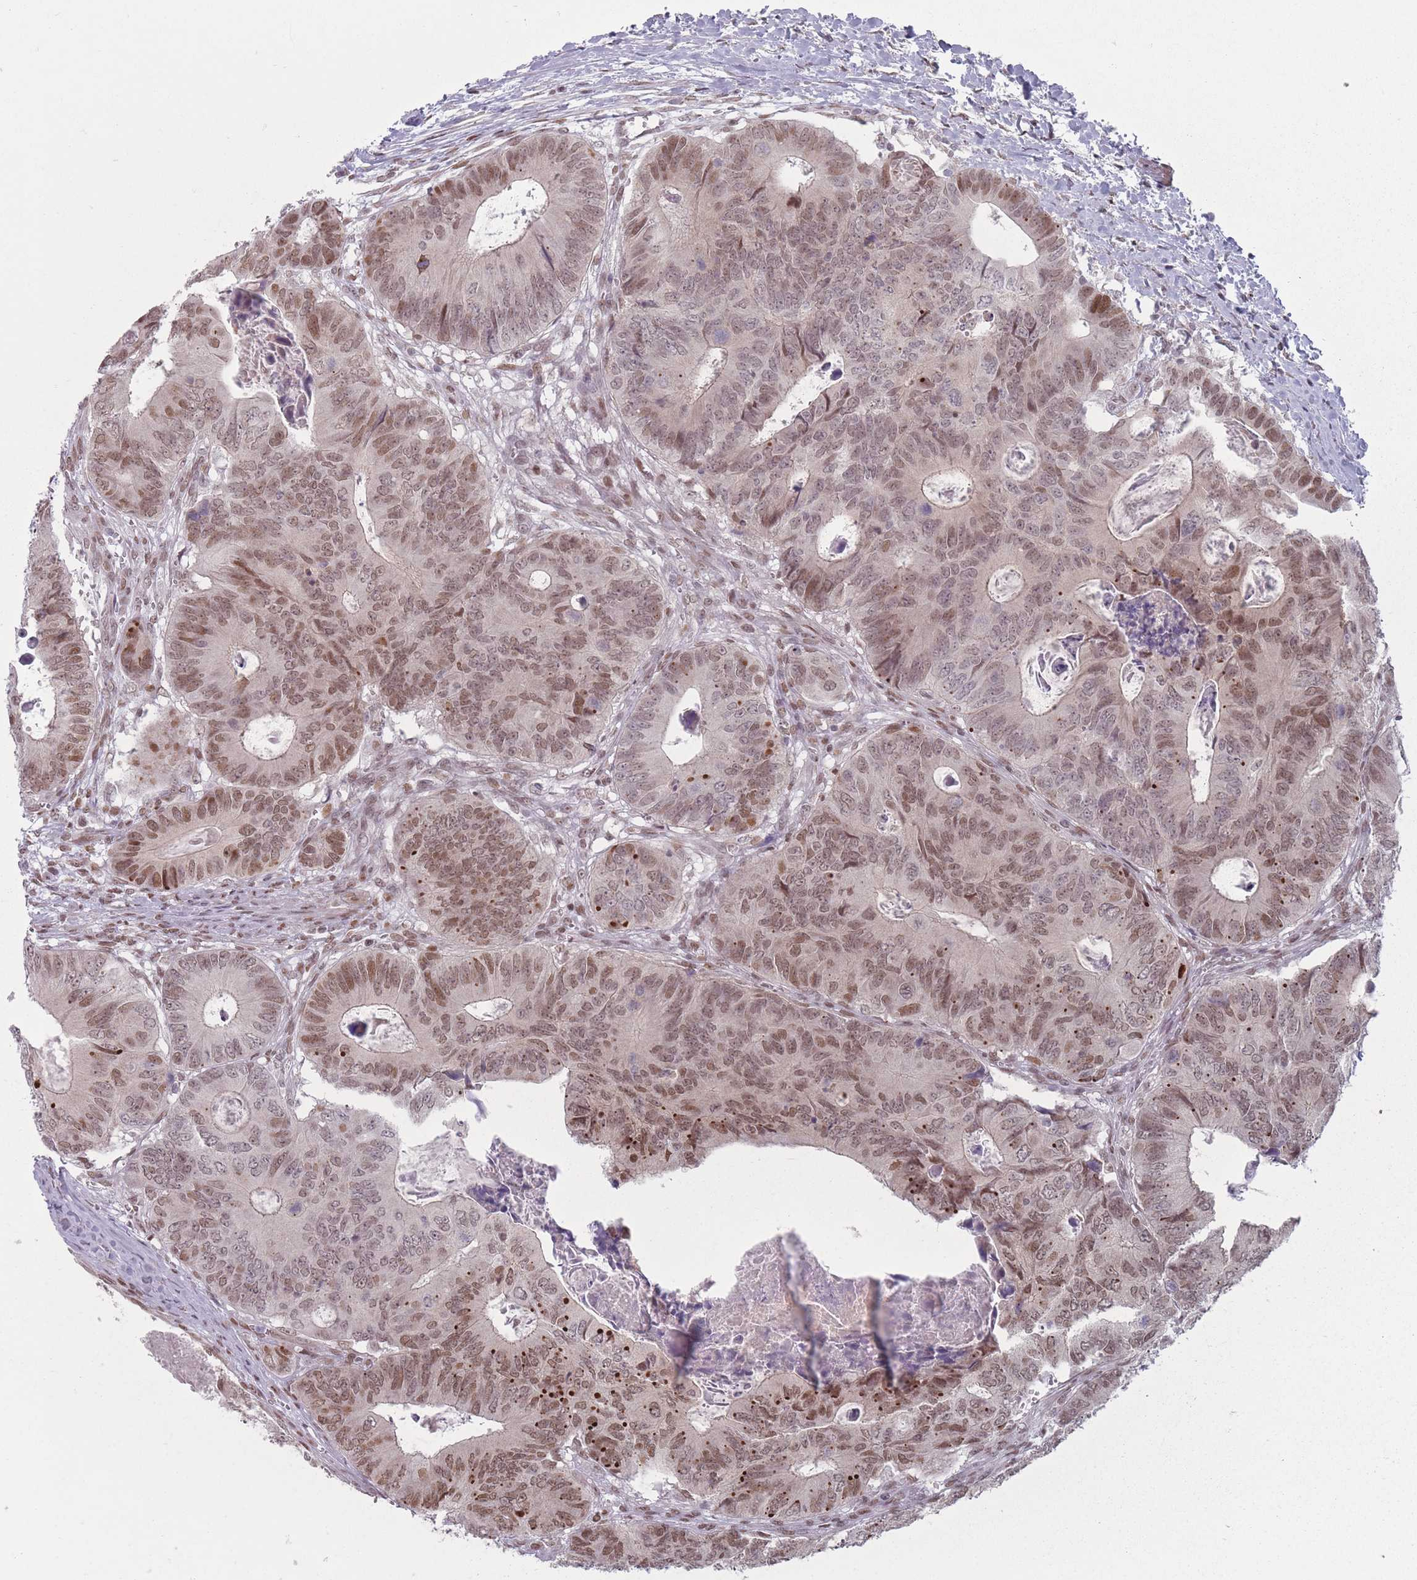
{"staining": {"intensity": "moderate", "quantity": ">75%", "location": "nuclear"}, "tissue": "colorectal cancer", "cell_type": "Tumor cells", "image_type": "cancer", "snomed": [{"axis": "morphology", "description": "Adenocarcinoma, NOS"}, {"axis": "topography", "description": "Colon"}], "caption": "High-power microscopy captured an IHC micrograph of colorectal cancer, revealing moderate nuclear expression in about >75% of tumor cells.", "gene": "SH3BGRL2", "patient": {"sex": "male", "age": 85}}